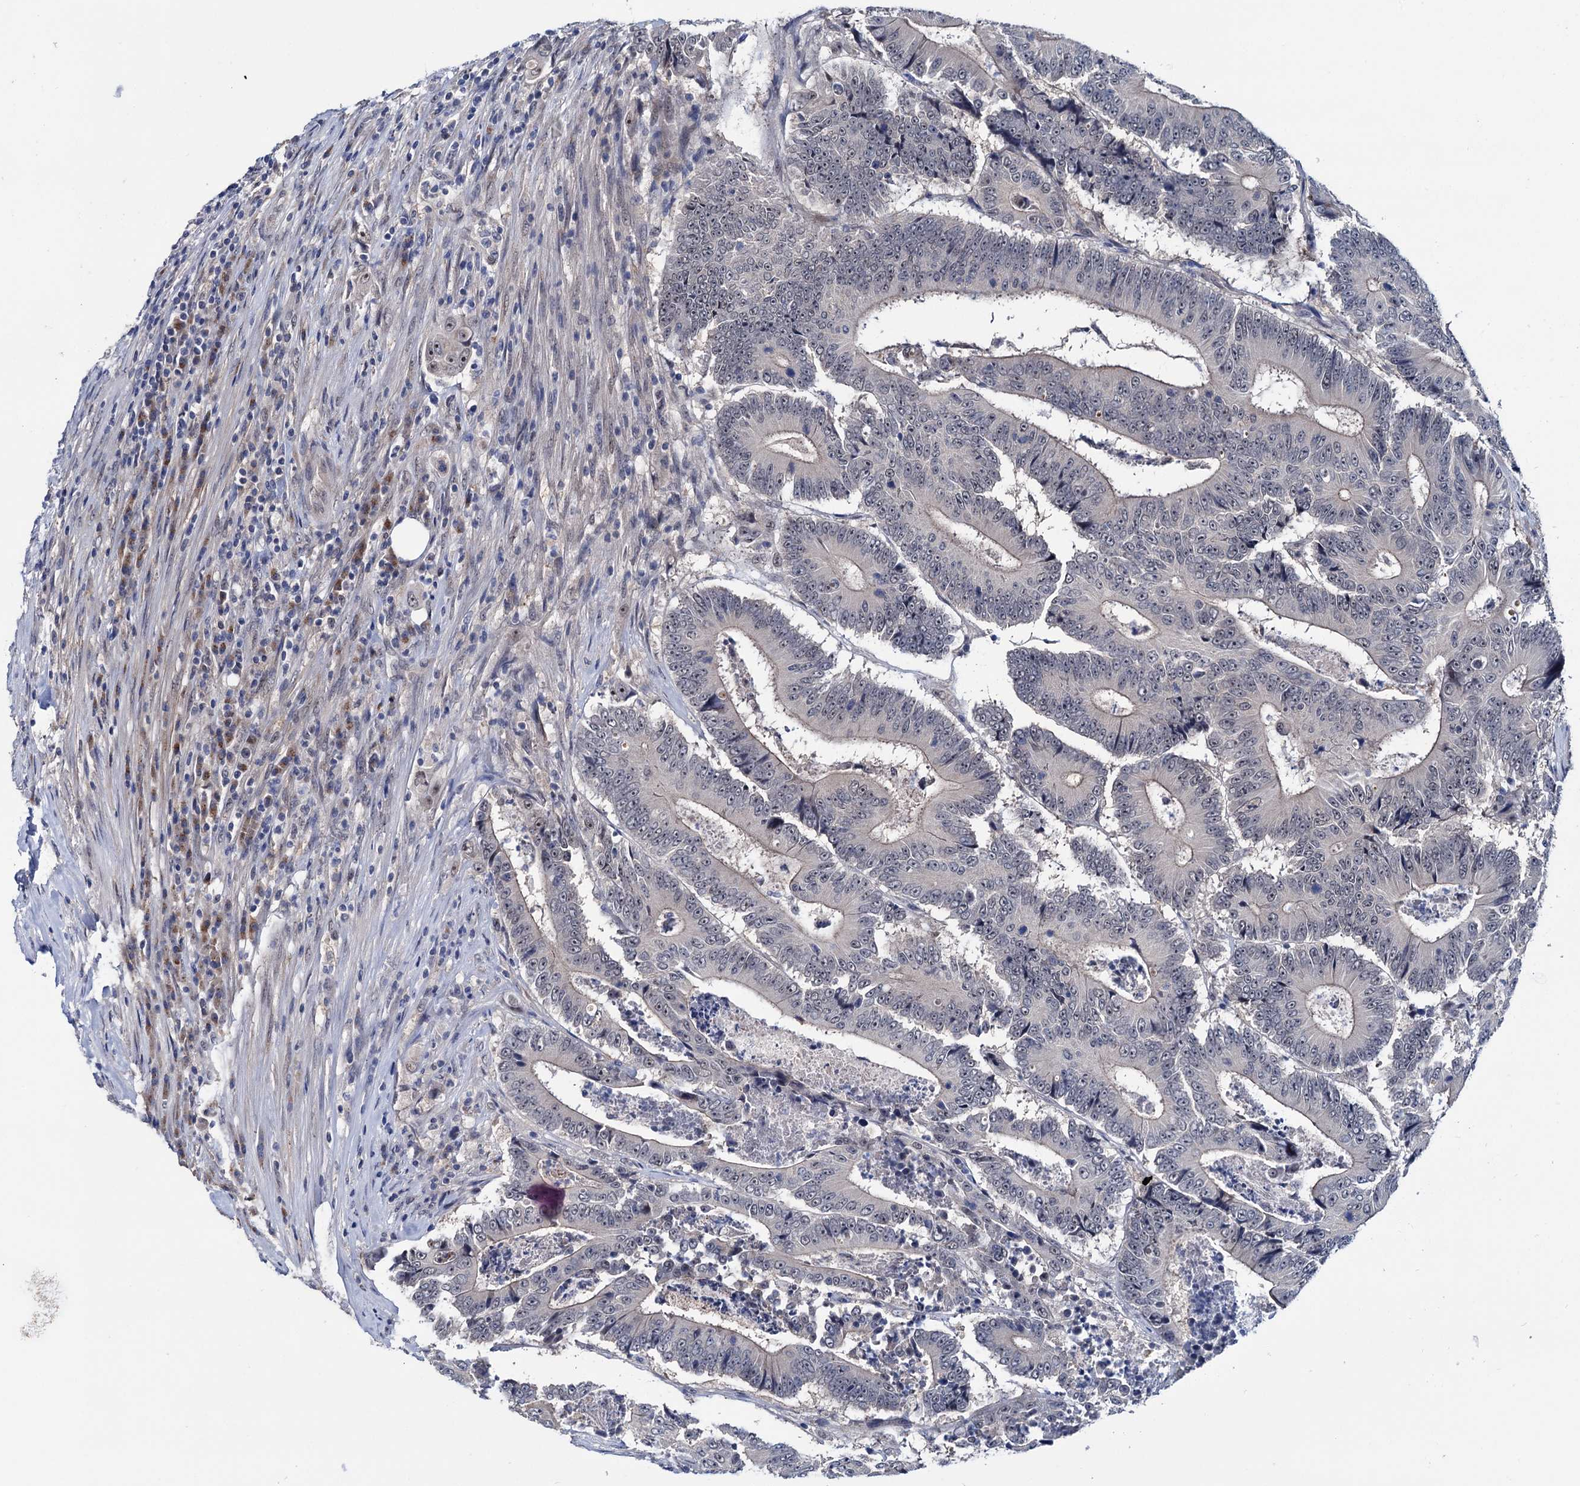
{"staining": {"intensity": "negative", "quantity": "none", "location": "none"}, "tissue": "colorectal cancer", "cell_type": "Tumor cells", "image_type": "cancer", "snomed": [{"axis": "morphology", "description": "Adenocarcinoma, NOS"}, {"axis": "topography", "description": "Colon"}], "caption": "Histopathology image shows no significant protein staining in tumor cells of adenocarcinoma (colorectal).", "gene": "EYA4", "patient": {"sex": "male", "age": 83}}